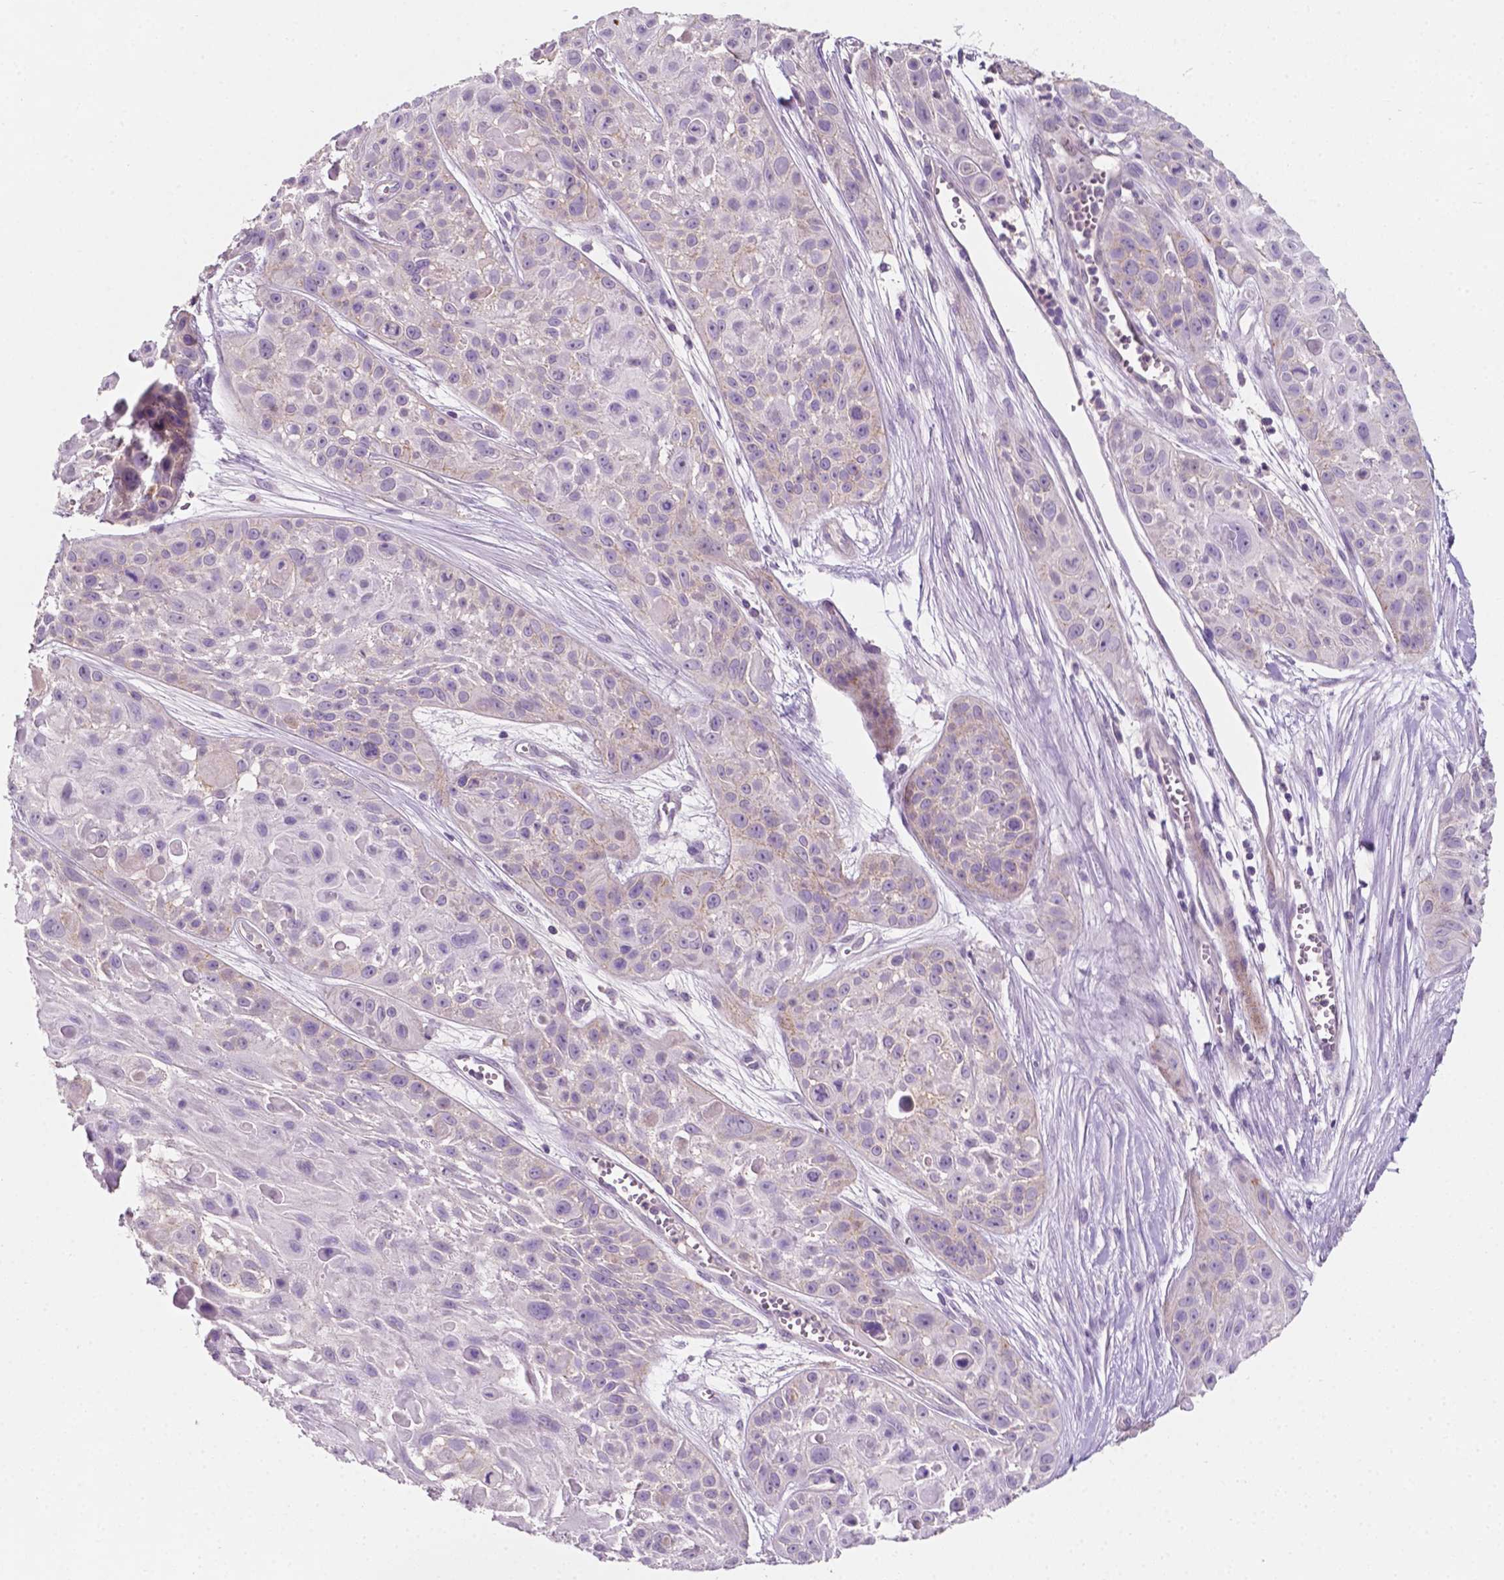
{"staining": {"intensity": "negative", "quantity": "none", "location": "none"}, "tissue": "skin cancer", "cell_type": "Tumor cells", "image_type": "cancer", "snomed": [{"axis": "morphology", "description": "Squamous cell carcinoma, NOS"}, {"axis": "topography", "description": "Skin"}, {"axis": "topography", "description": "Anal"}], "caption": "Skin cancer (squamous cell carcinoma) stained for a protein using immunohistochemistry exhibits no staining tumor cells.", "gene": "EGFR", "patient": {"sex": "female", "age": 75}}